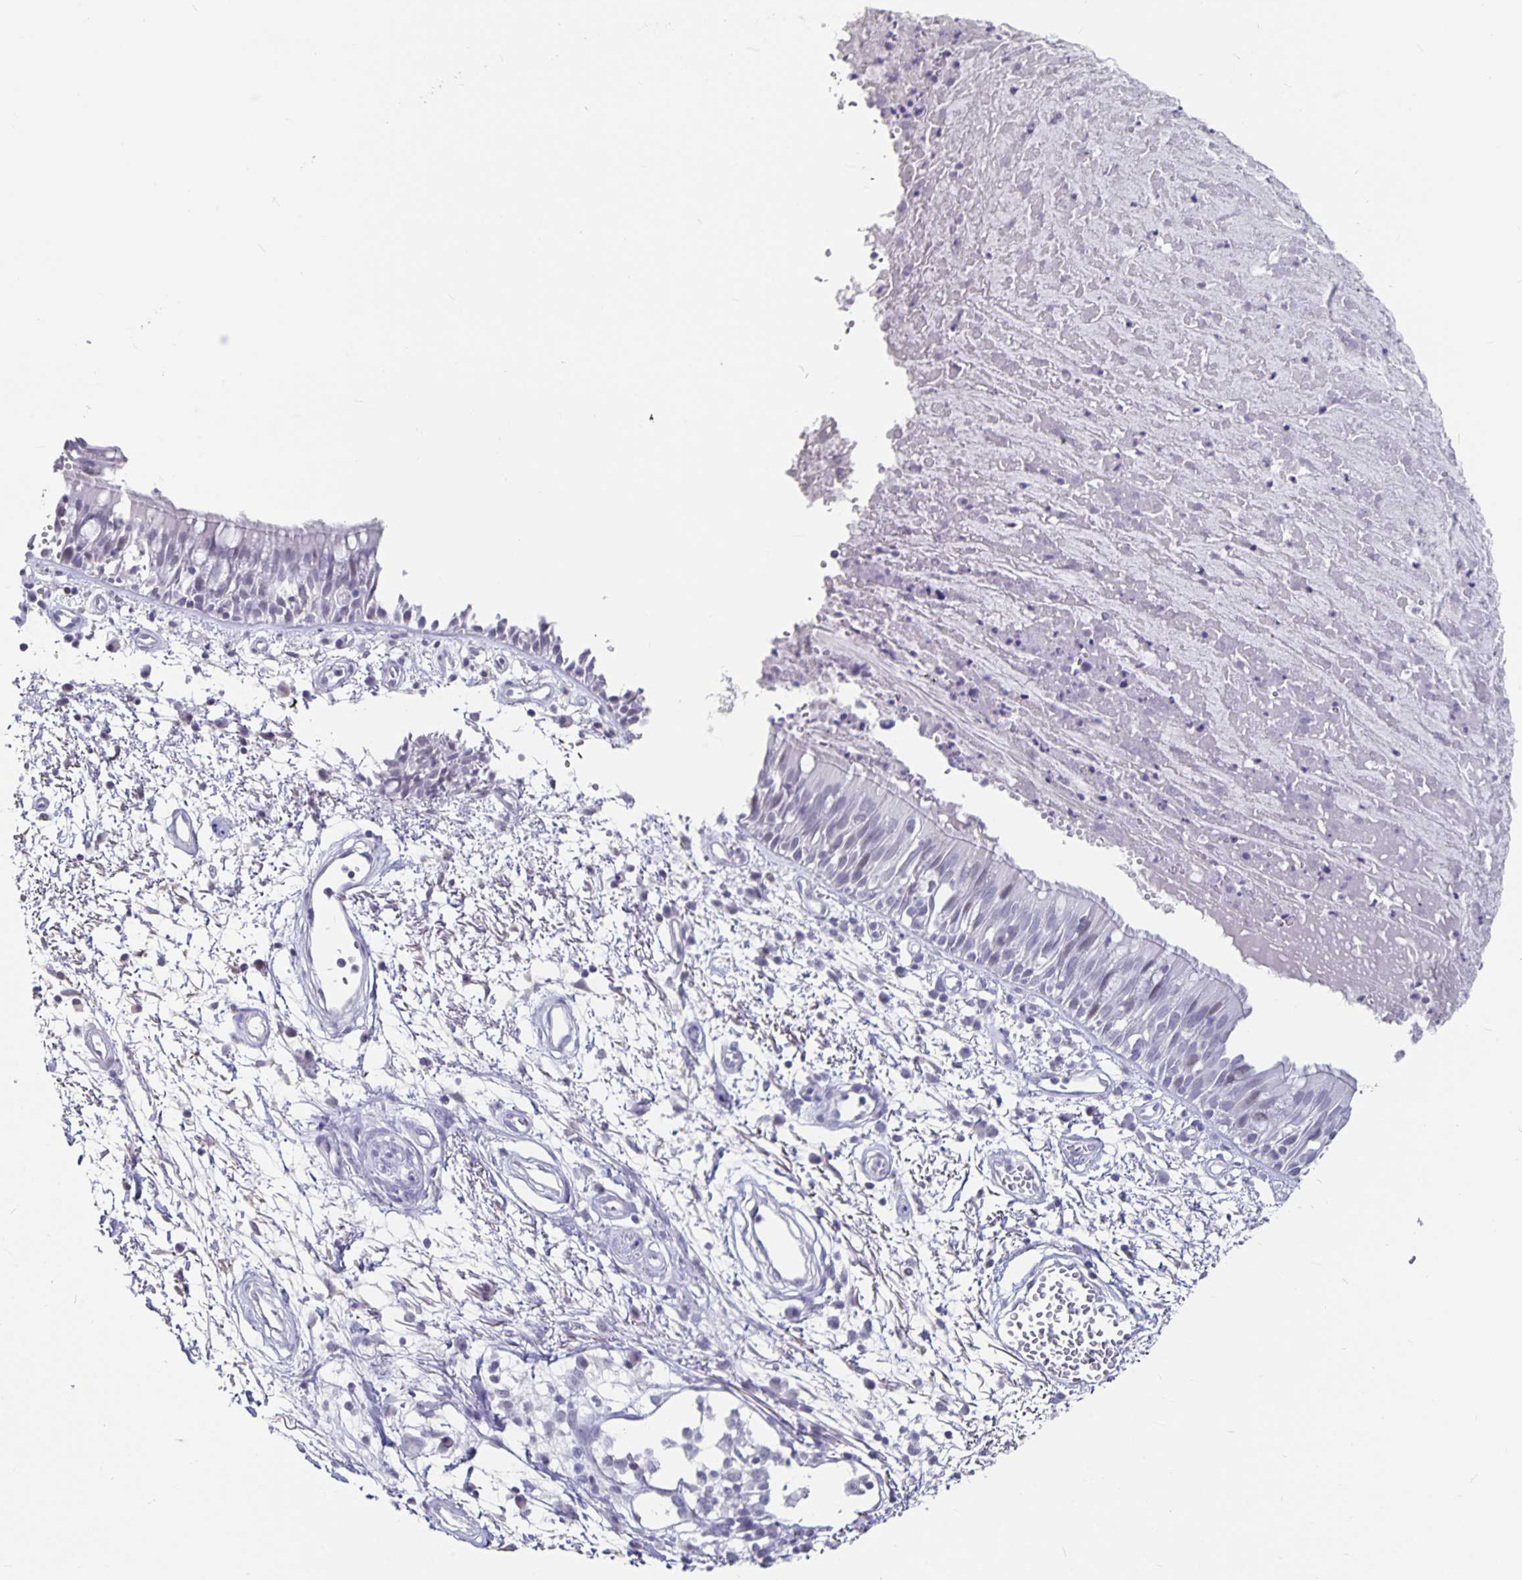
{"staining": {"intensity": "negative", "quantity": "none", "location": "none"}, "tissue": "bronchus", "cell_type": "Respiratory epithelial cells", "image_type": "normal", "snomed": [{"axis": "morphology", "description": "Normal tissue, NOS"}, {"axis": "morphology", "description": "Squamous cell carcinoma, NOS"}, {"axis": "topography", "description": "Cartilage tissue"}, {"axis": "topography", "description": "Bronchus"}, {"axis": "topography", "description": "Lung"}], "caption": "Immunohistochemistry of benign bronchus displays no positivity in respiratory epithelial cells.", "gene": "OLIG2", "patient": {"sex": "male", "age": 66}}